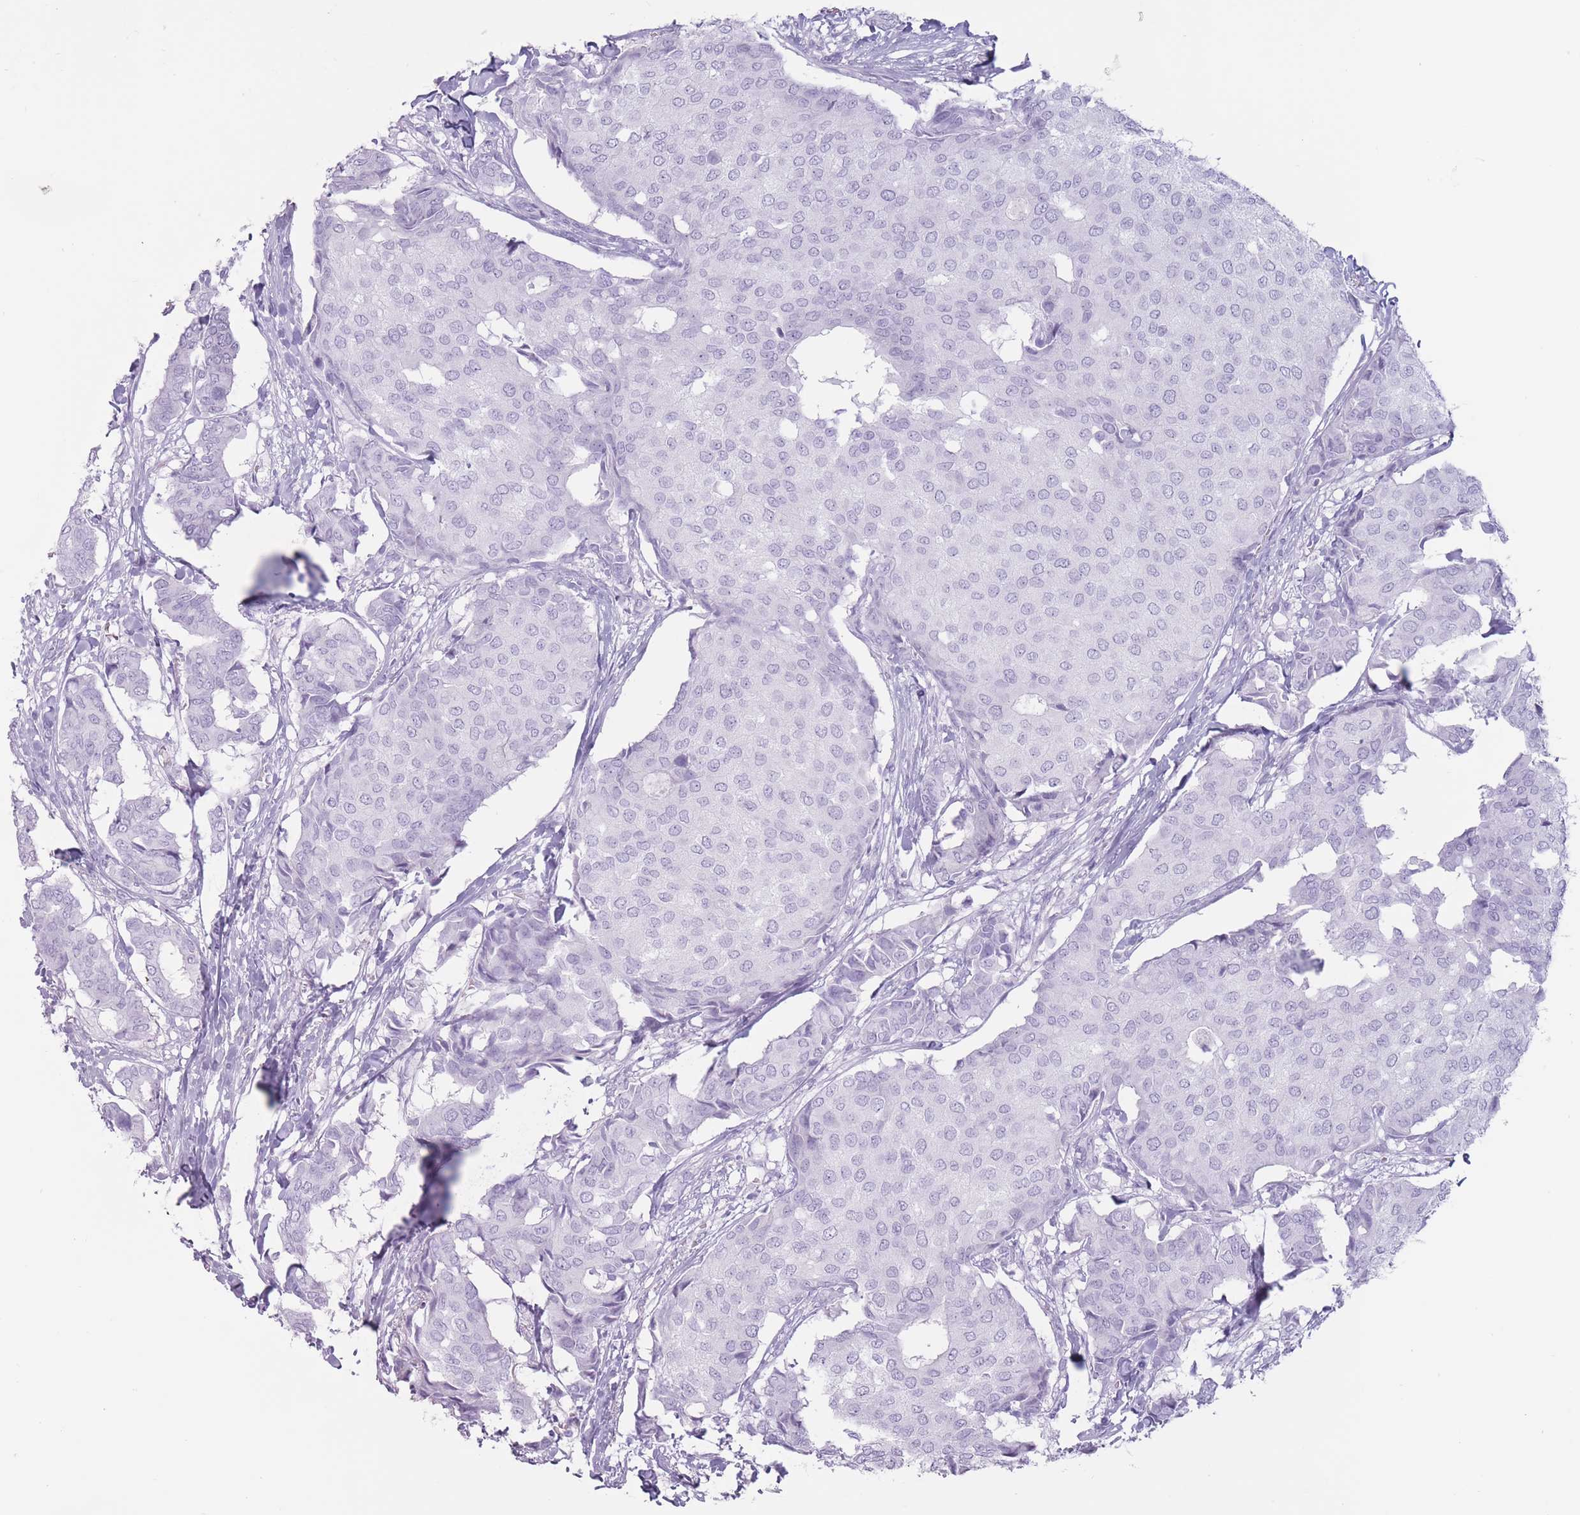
{"staining": {"intensity": "negative", "quantity": "none", "location": "none"}, "tissue": "breast cancer", "cell_type": "Tumor cells", "image_type": "cancer", "snomed": [{"axis": "morphology", "description": "Duct carcinoma"}, {"axis": "topography", "description": "Breast"}], "caption": "High magnification brightfield microscopy of breast cancer (invasive ductal carcinoma) stained with DAB (brown) and counterstained with hematoxylin (blue): tumor cells show no significant expression.", "gene": "PNMA3", "patient": {"sex": "female", "age": 75}}